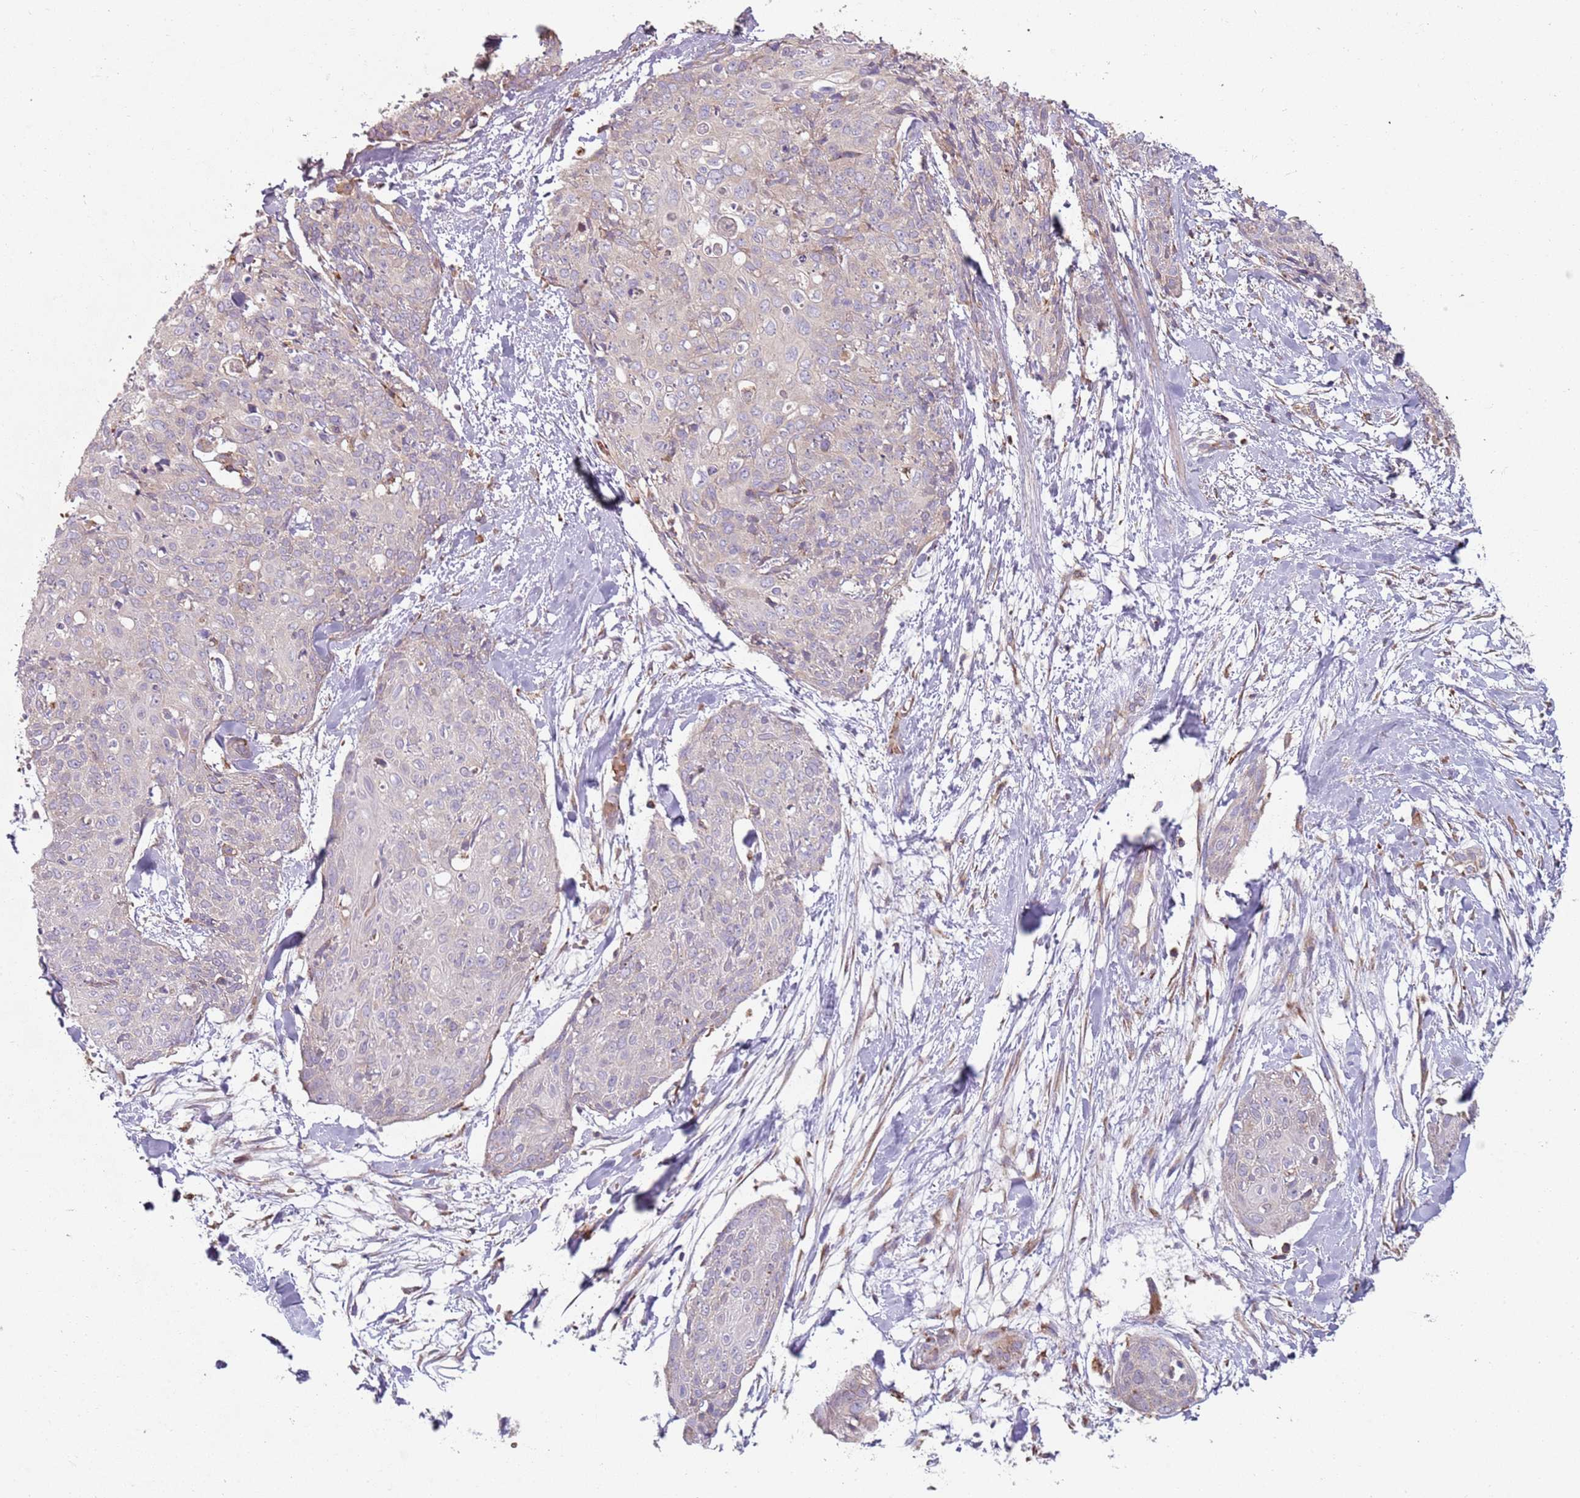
{"staining": {"intensity": "negative", "quantity": "none", "location": "none"}, "tissue": "skin cancer", "cell_type": "Tumor cells", "image_type": "cancer", "snomed": [{"axis": "morphology", "description": "Squamous cell carcinoma, NOS"}, {"axis": "topography", "description": "Skin"}, {"axis": "topography", "description": "Vulva"}], "caption": "The histopathology image exhibits no staining of tumor cells in skin cancer.", "gene": "SPATA2", "patient": {"sex": "female", "age": 85}}